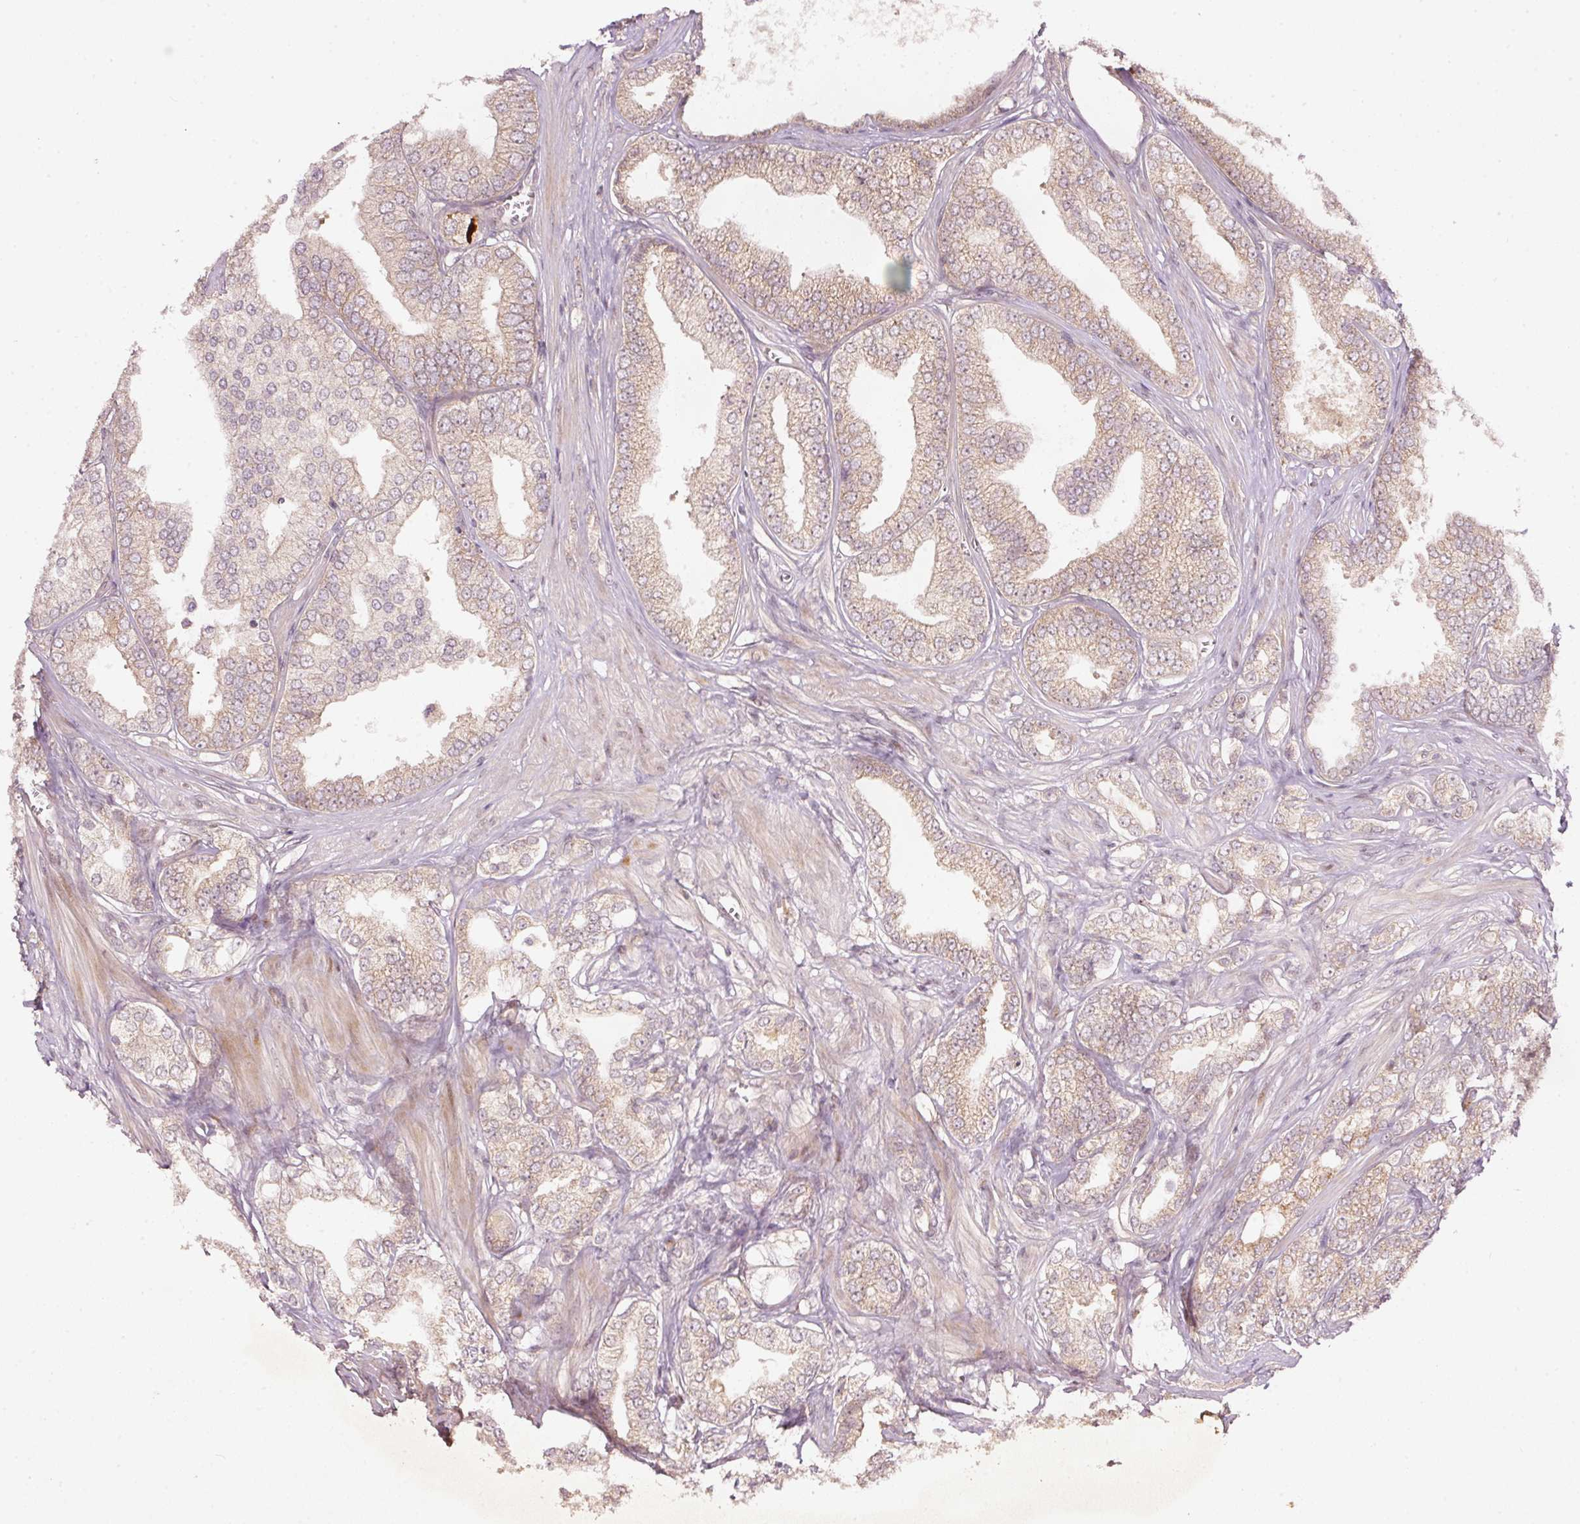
{"staining": {"intensity": "weak", "quantity": "25%-75%", "location": "cytoplasmic/membranous"}, "tissue": "prostate cancer", "cell_type": "Tumor cells", "image_type": "cancer", "snomed": [{"axis": "morphology", "description": "Adenocarcinoma, High grade"}, {"axis": "topography", "description": "Prostate"}], "caption": "Protein analysis of prostate cancer (high-grade adenocarcinoma) tissue demonstrates weak cytoplasmic/membranous positivity in approximately 25%-75% of tumor cells.", "gene": "PCDHB1", "patient": {"sex": "male", "age": 50}}